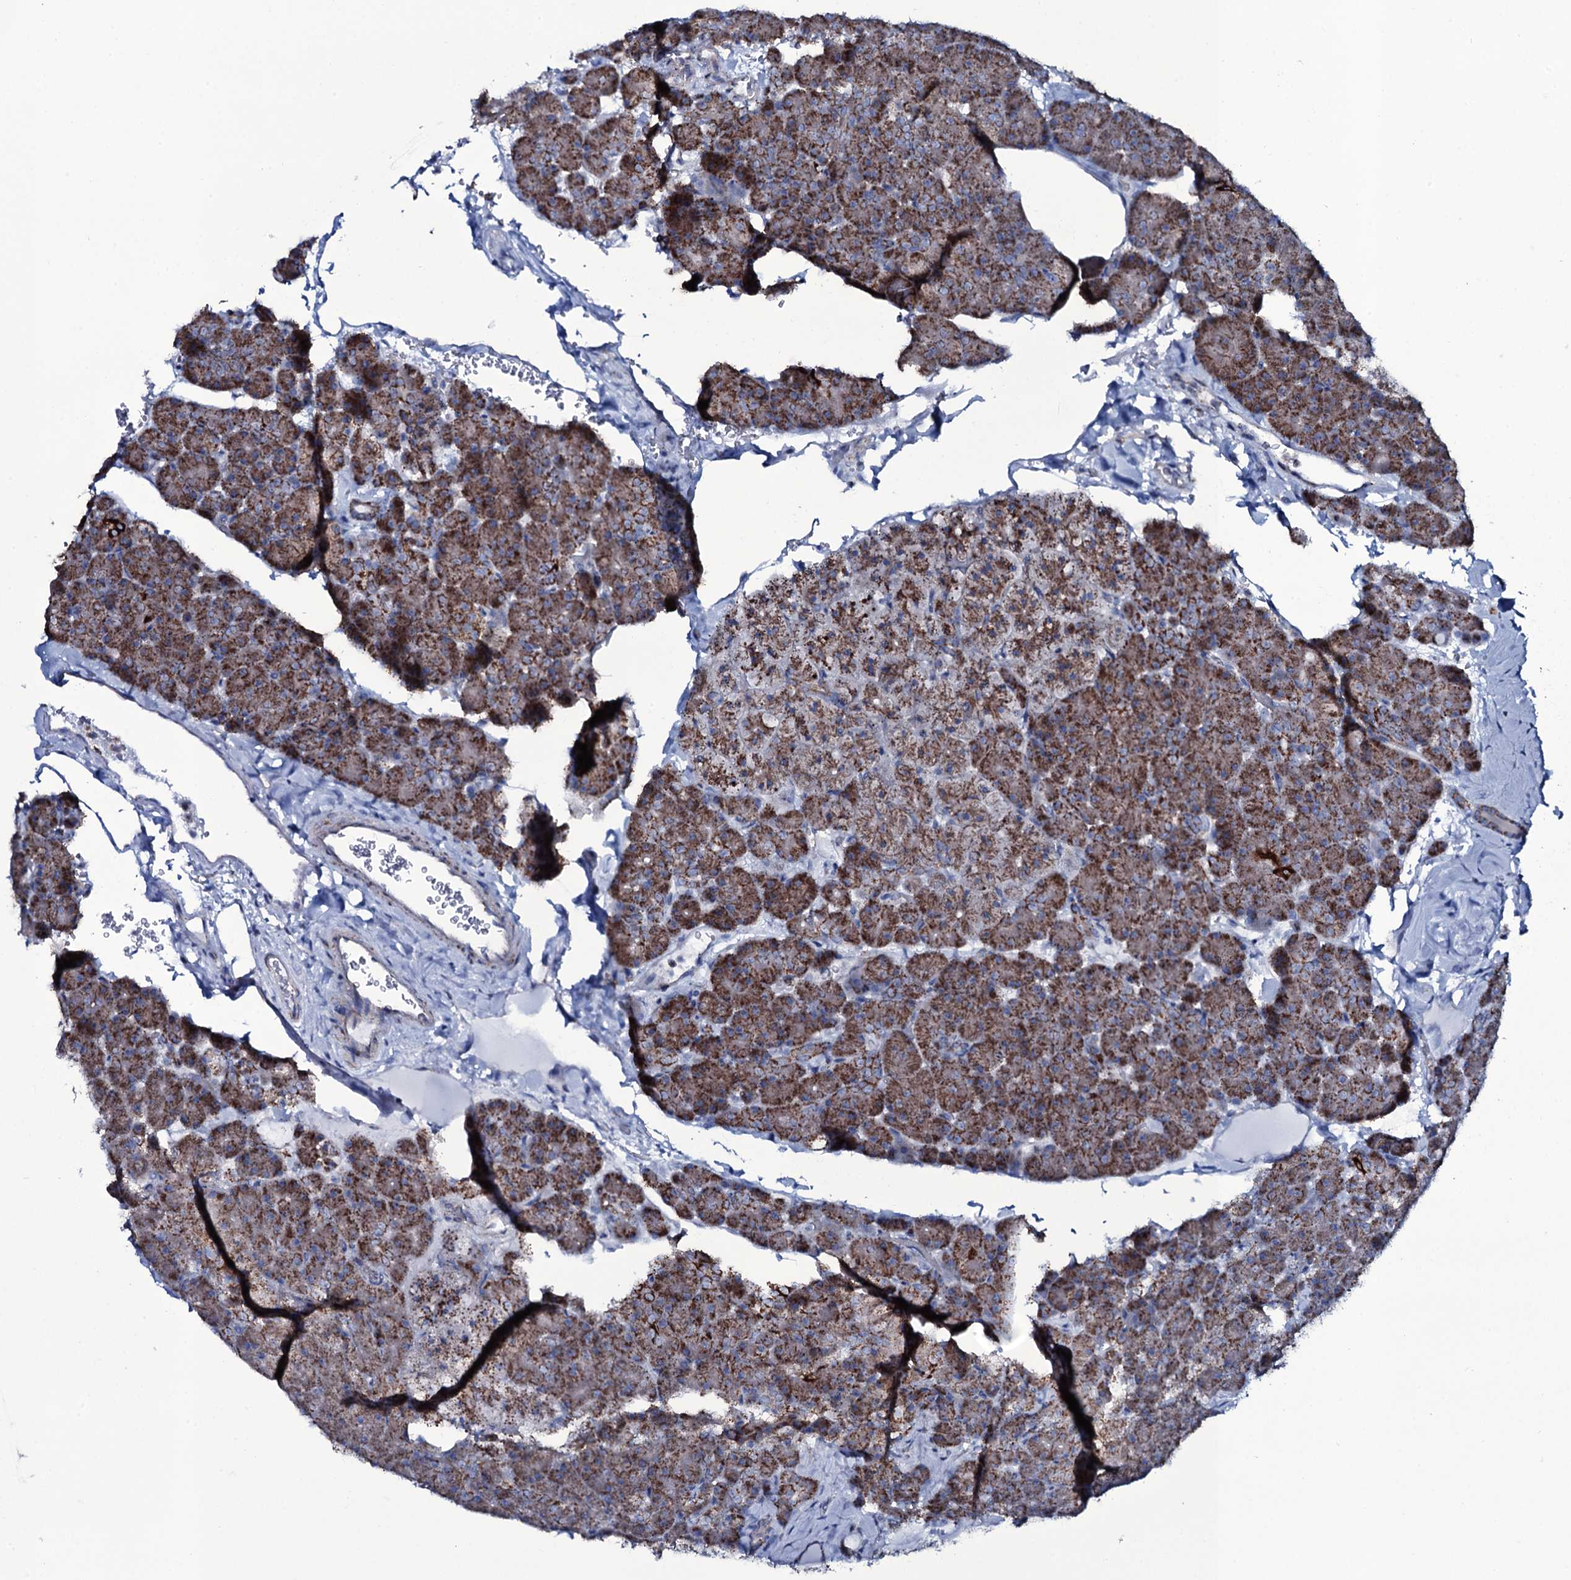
{"staining": {"intensity": "strong", "quantity": ">75%", "location": "cytoplasmic/membranous"}, "tissue": "pancreas", "cell_type": "Exocrine glandular cells", "image_type": "normal", "snomed": [{"axis": "morphology", "description": "Normal tissue, NOS"}, {"axis": "topography", "description": "Pancreas"}], "caption": "This photomicrograph exhibits immunohistochemistry (IHC) staining of normal pancreas, with high strong cytoplasmic/membranous staining in about >75% of exocrine glandular cells.", "gene": "MRPS35", "patient": {"sex": "male", "age": 36}}